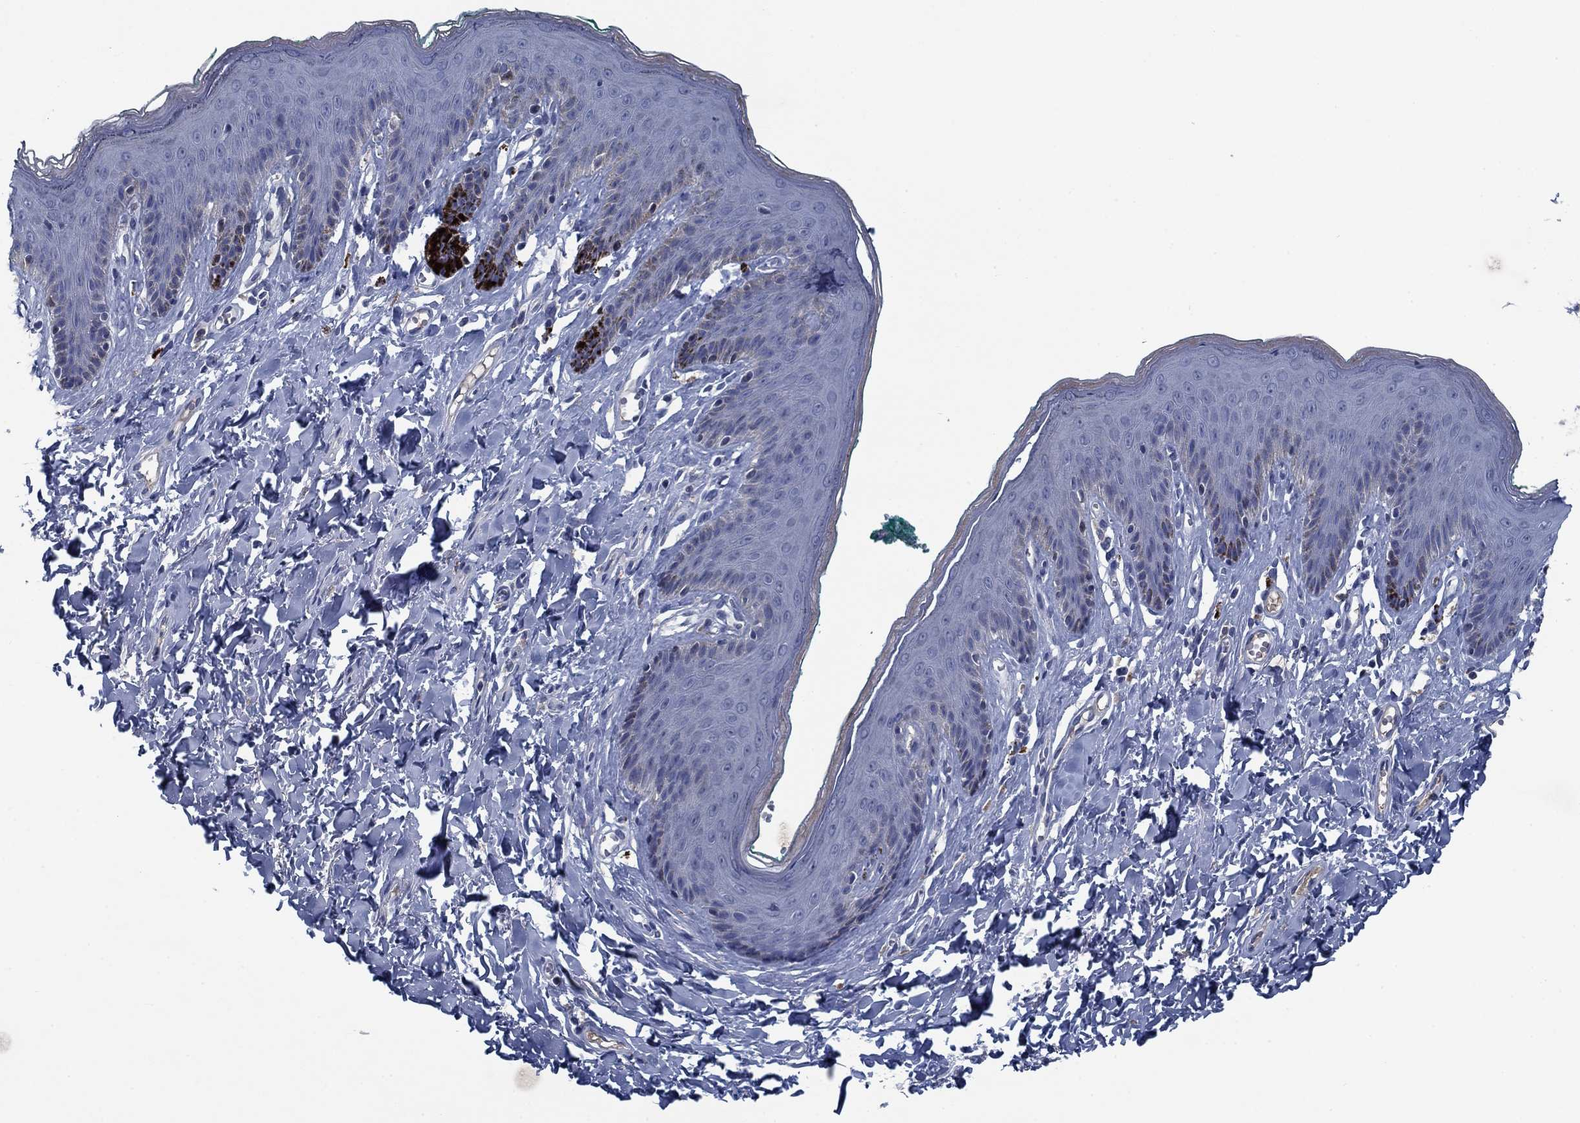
{"staining": {"intensity": "negative", "quantity": "none", "location": "none"}, "tissue": "skin", "cell_type": "Epidermal cells", "image_type": "normal", "snomed": [{"axis": "morphology", "description": "Normal tissue, NOS"}, {"axis": "topography", "description": "Vulva"}], "caption": "A histopathology image of human skin is negative for staining in epidermal cells. (DAB (3,3'-diaminobenzidine) immunohistochemistry (IHC) visualized using brightfield microscopy, high magnification).", "gene": "PNMA8A", "patient": {"sex": "female", "age": 66}}